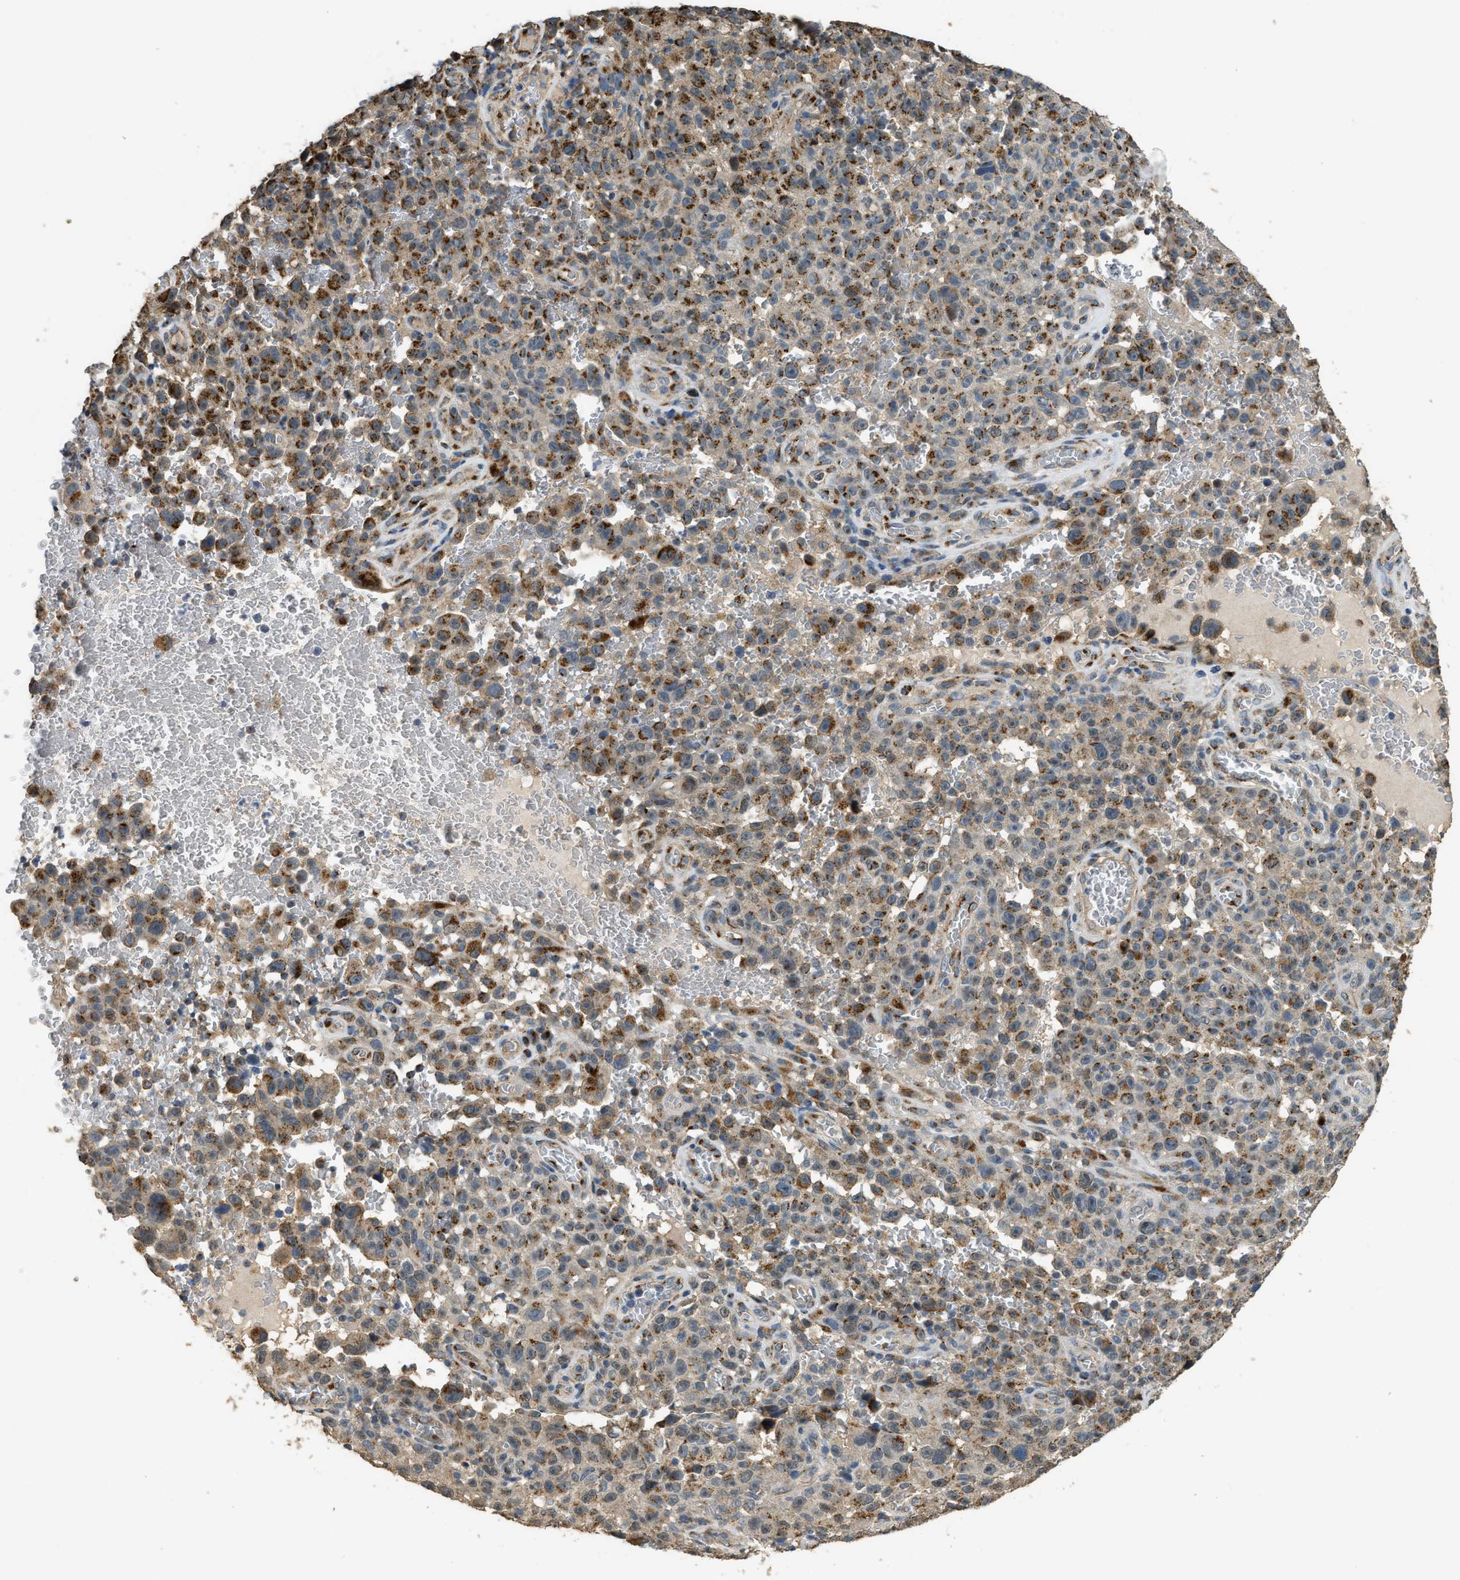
{"staining": {"intensity": "moderate", "quantity": ">75%", "location": "cytoplasmic/membranous"}, "tissue": "melanoma", "cell_type": "Tumor cells", "image_type": "cancer", "snomed": [{"axis": "morphology", "description": "Malignant melanoma, NOS"}, {"axis": "topography", "description": "Skin"}], "caption": "Malignant melanoma stained with a protein marker displays moderate staining in tumor cells.", "gene": "IPO7", "patient": {"sex": "female", "age": 82}}